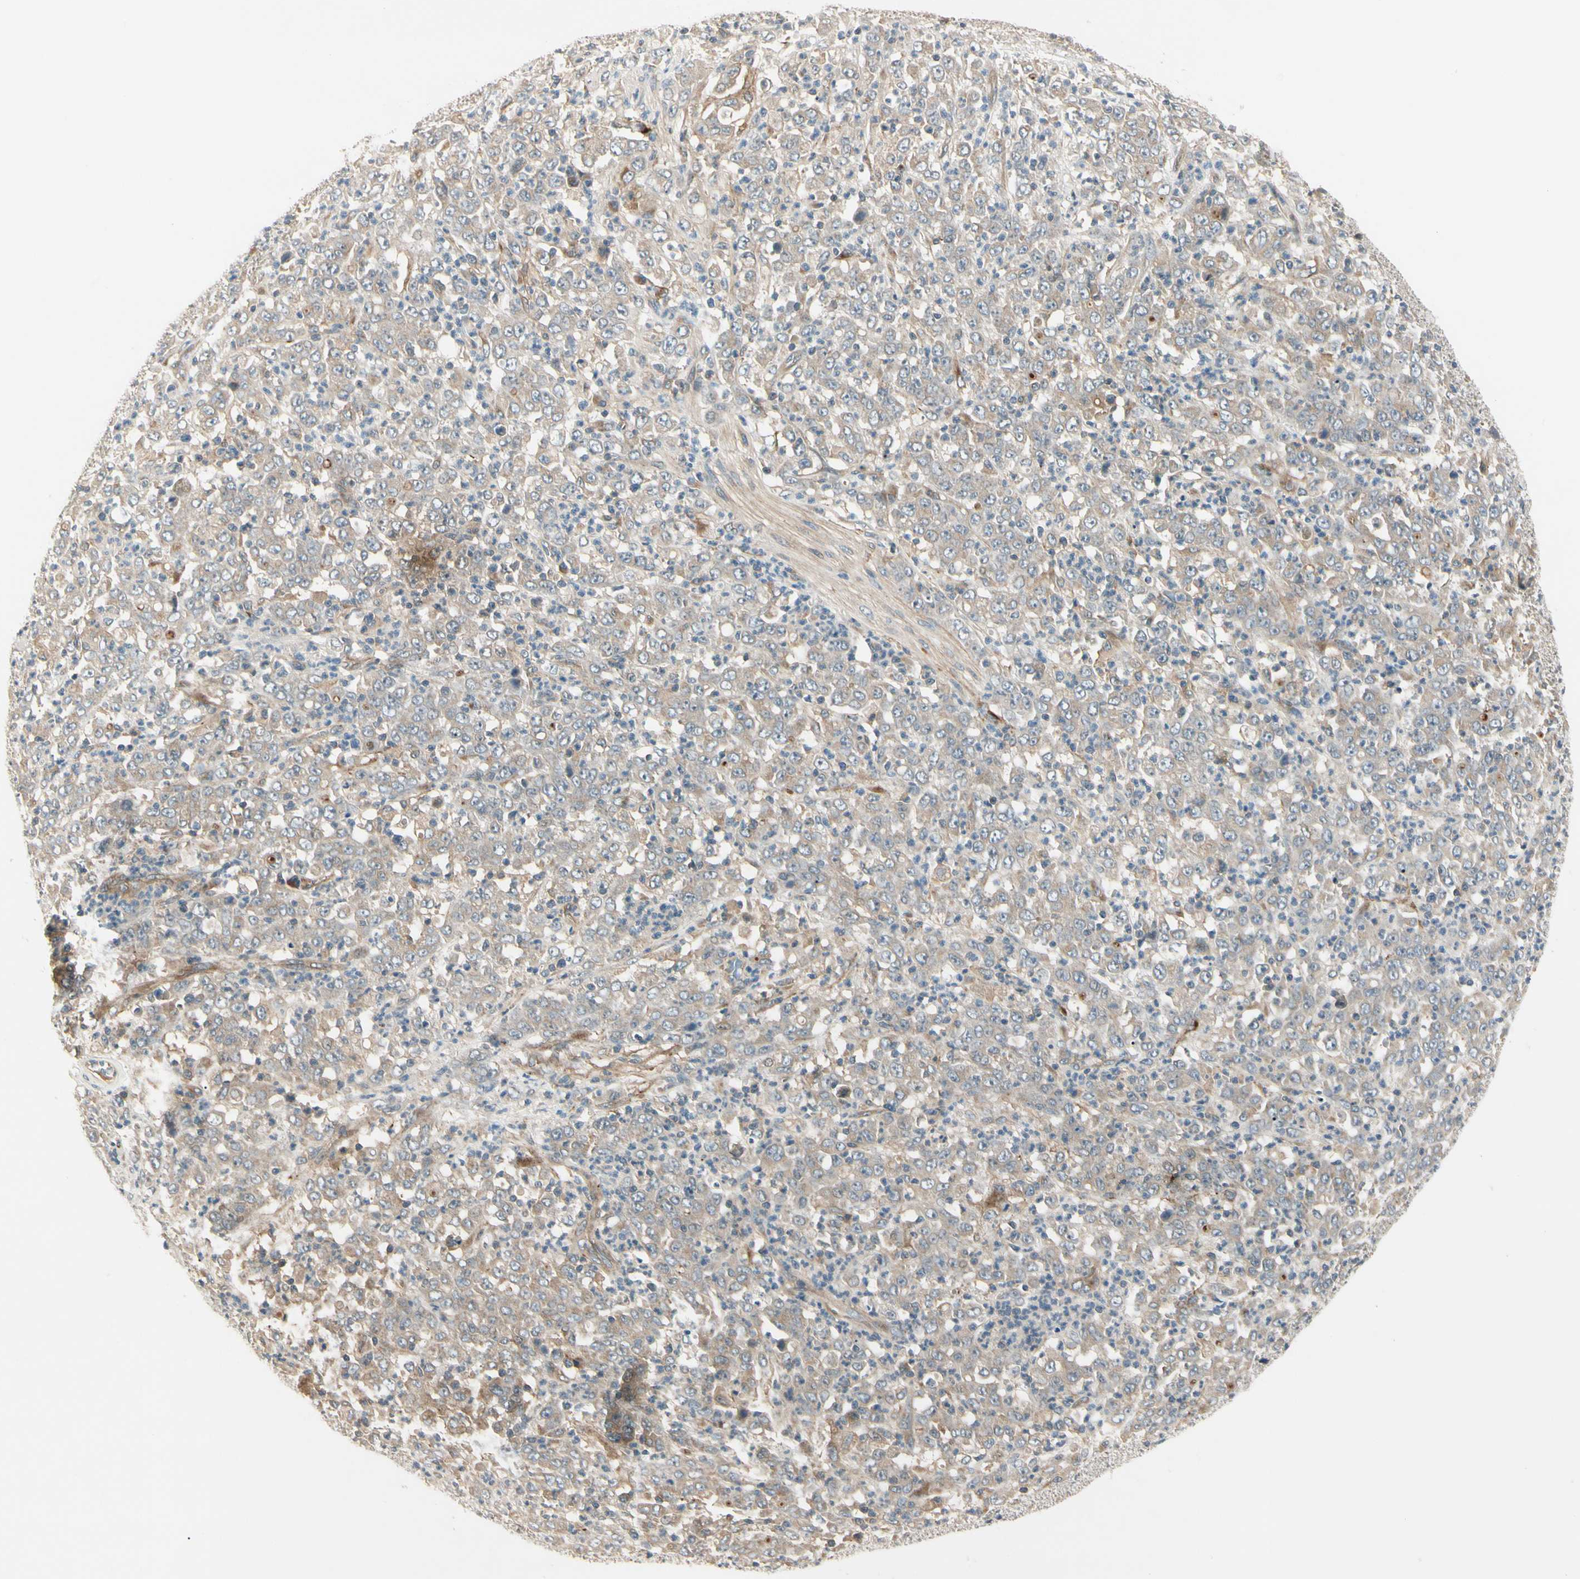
{"staining": {"intensity": "moderate", "quantity": ">75%", "location": "cytoplasmic/membranous"}, "tissue": "stomach cancer", "cell_type": "Tumor cells", "image_type": "cancer", "snomed": [{"axis": "morphology", "description": "Adenocarcinoma, NOS"}, {"axis": "topography", "description": "Stomach, lower"}], "caption": "Protein analysis of stomach cancer tissue shows moderate cytoplasmic/membranous staining in approximately >75% of tumor cells. (DAB (3,3'-diaminobenzidine) = brown stain, brightfield microscopy at high magnification).", "gene": "F2R", "patient": {"sex": "female", "age": 71}}